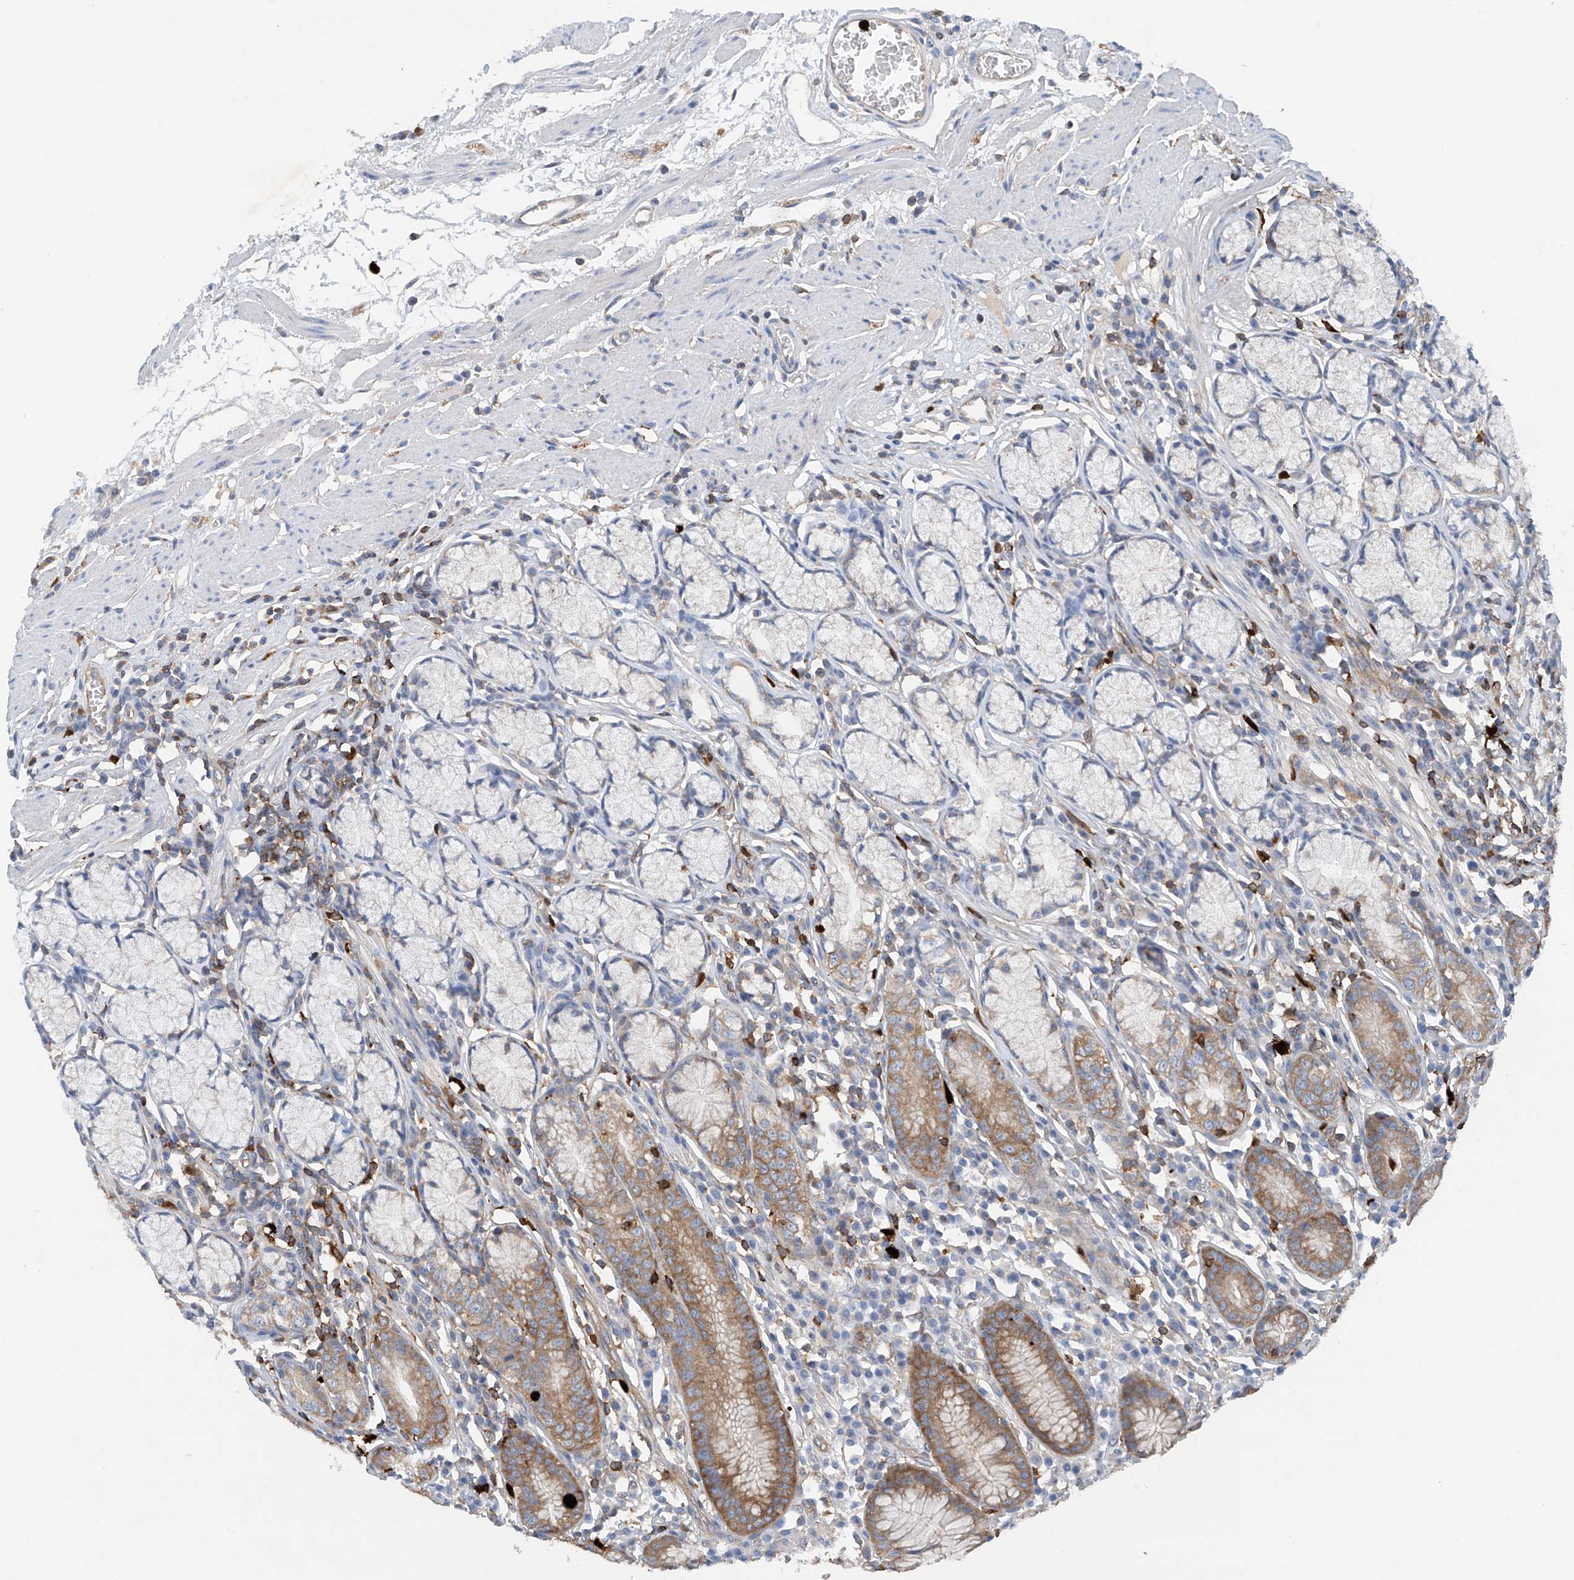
{"staining": {"intensity": "moderate", "quantity": "25%-75%", "location": "cytoplasmic/membranous"}, "tissue": "stomach", "cell_type": "Glandular cells", "image_type": "normal", "snomed": [{"axis": "morphology", "description": "Normal tissue, NOS"}, {"axis": "topography", "description": "Stomach"}], "caption": "The immunohistochemical stain highlights moderate cytoplasmic/membranous staining in glandular cells of benign stomach.", "gene": "PHACTR2", "patient": {"sex": "male", "age": 55}}